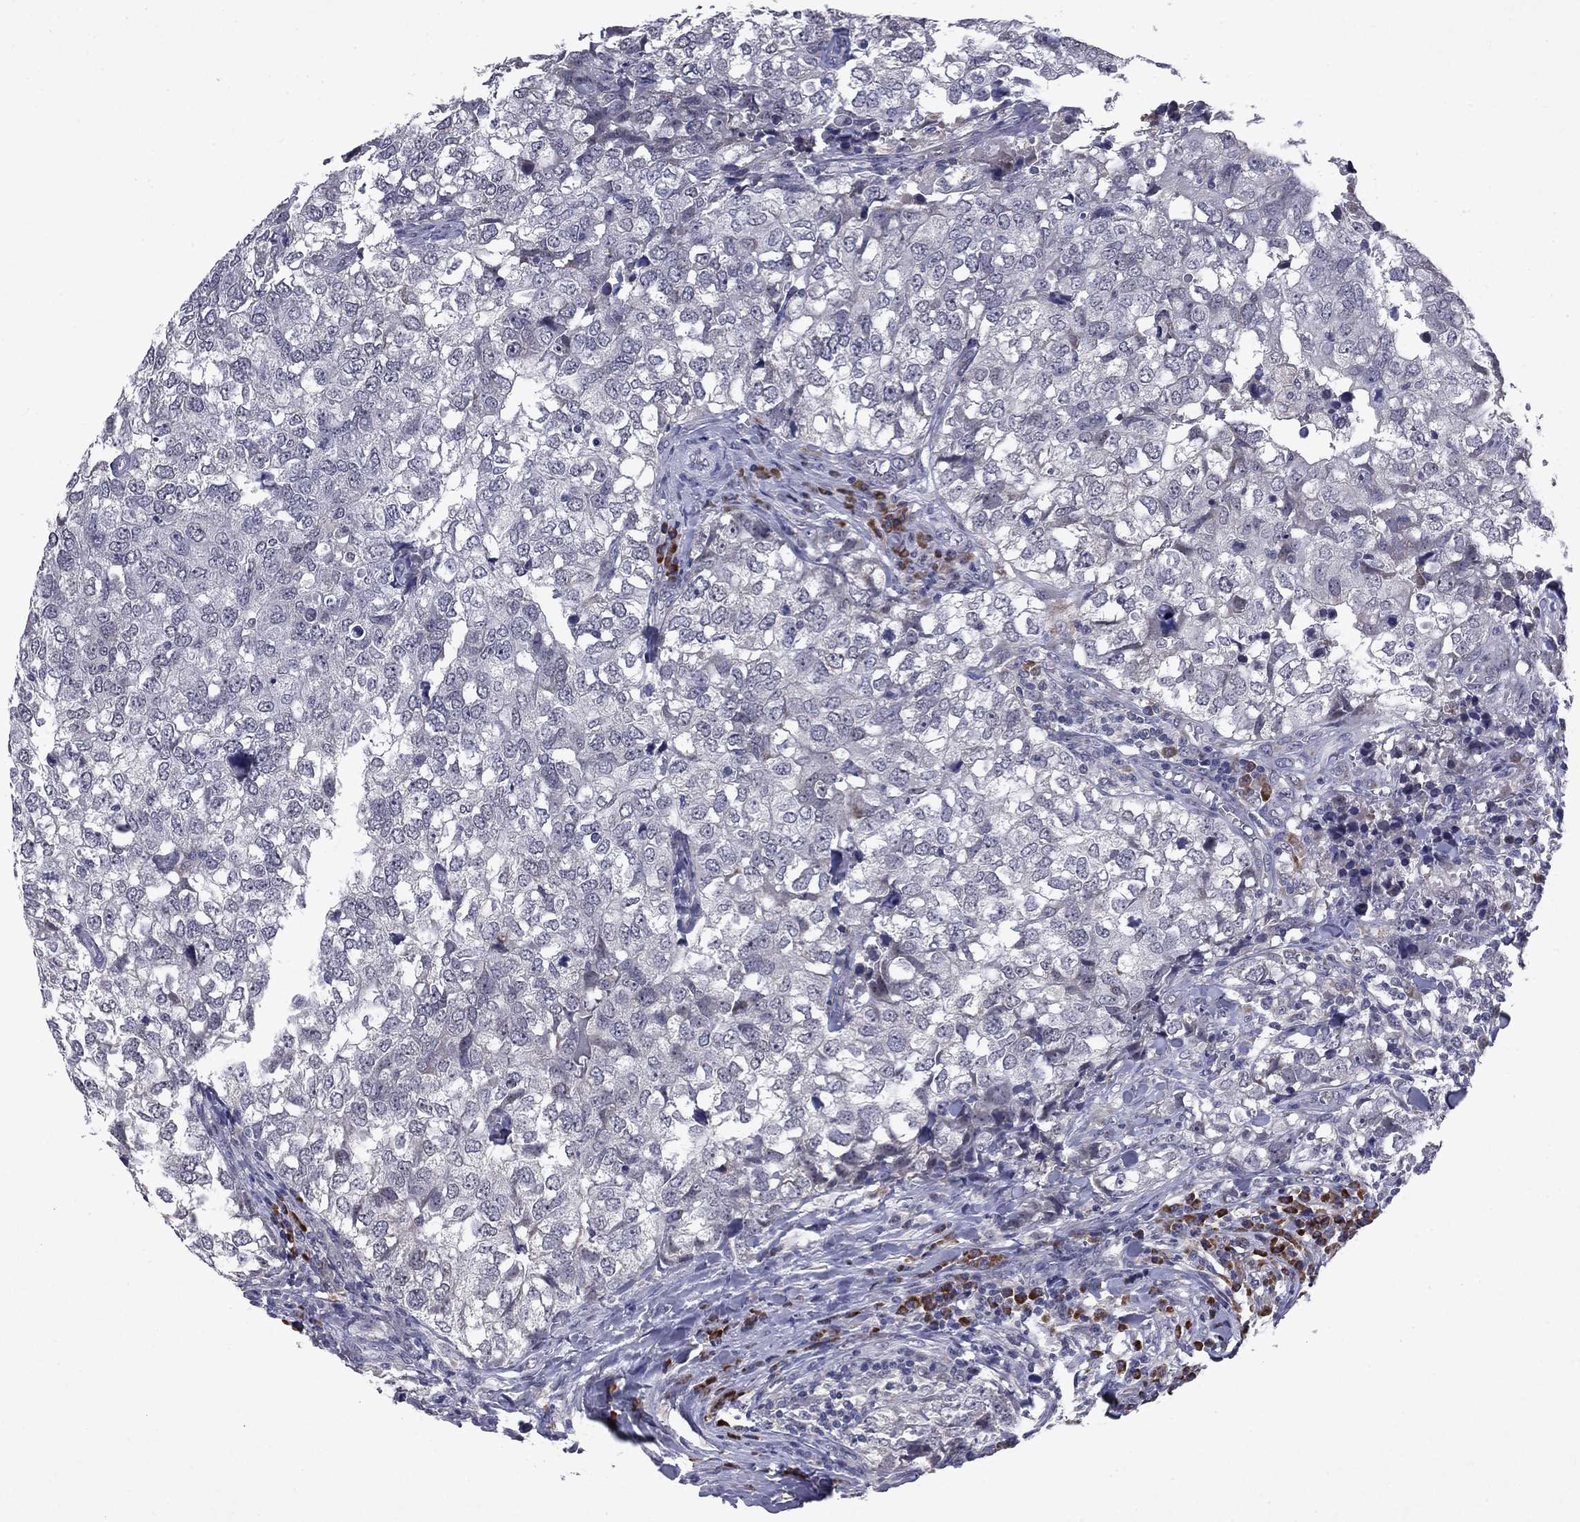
{"staining": {"intensity": "negative", "quantity": "none", "location": "none"}, "tissue": "breast cancer", "cell_type": "Tumor cells", "image_type": "cancer", "snomed": [{"axis": "morphology", "description": "Duct carcinoma"}, {"axis": "topography", "description": "Breast"}], "caption": "Immunohistochemical staining of breast invasive ductal carcinoma shows no significant positivity in tumor cells. The staining was performed using DAB (3,3'-diaminobenzidine) to visualize the protein expression in brown, while the nuclei were stained in blue with hematoxylin (Magnification: 20x).", "gene": "ECM1", "patient": {"sex": "female", "age": 30}}